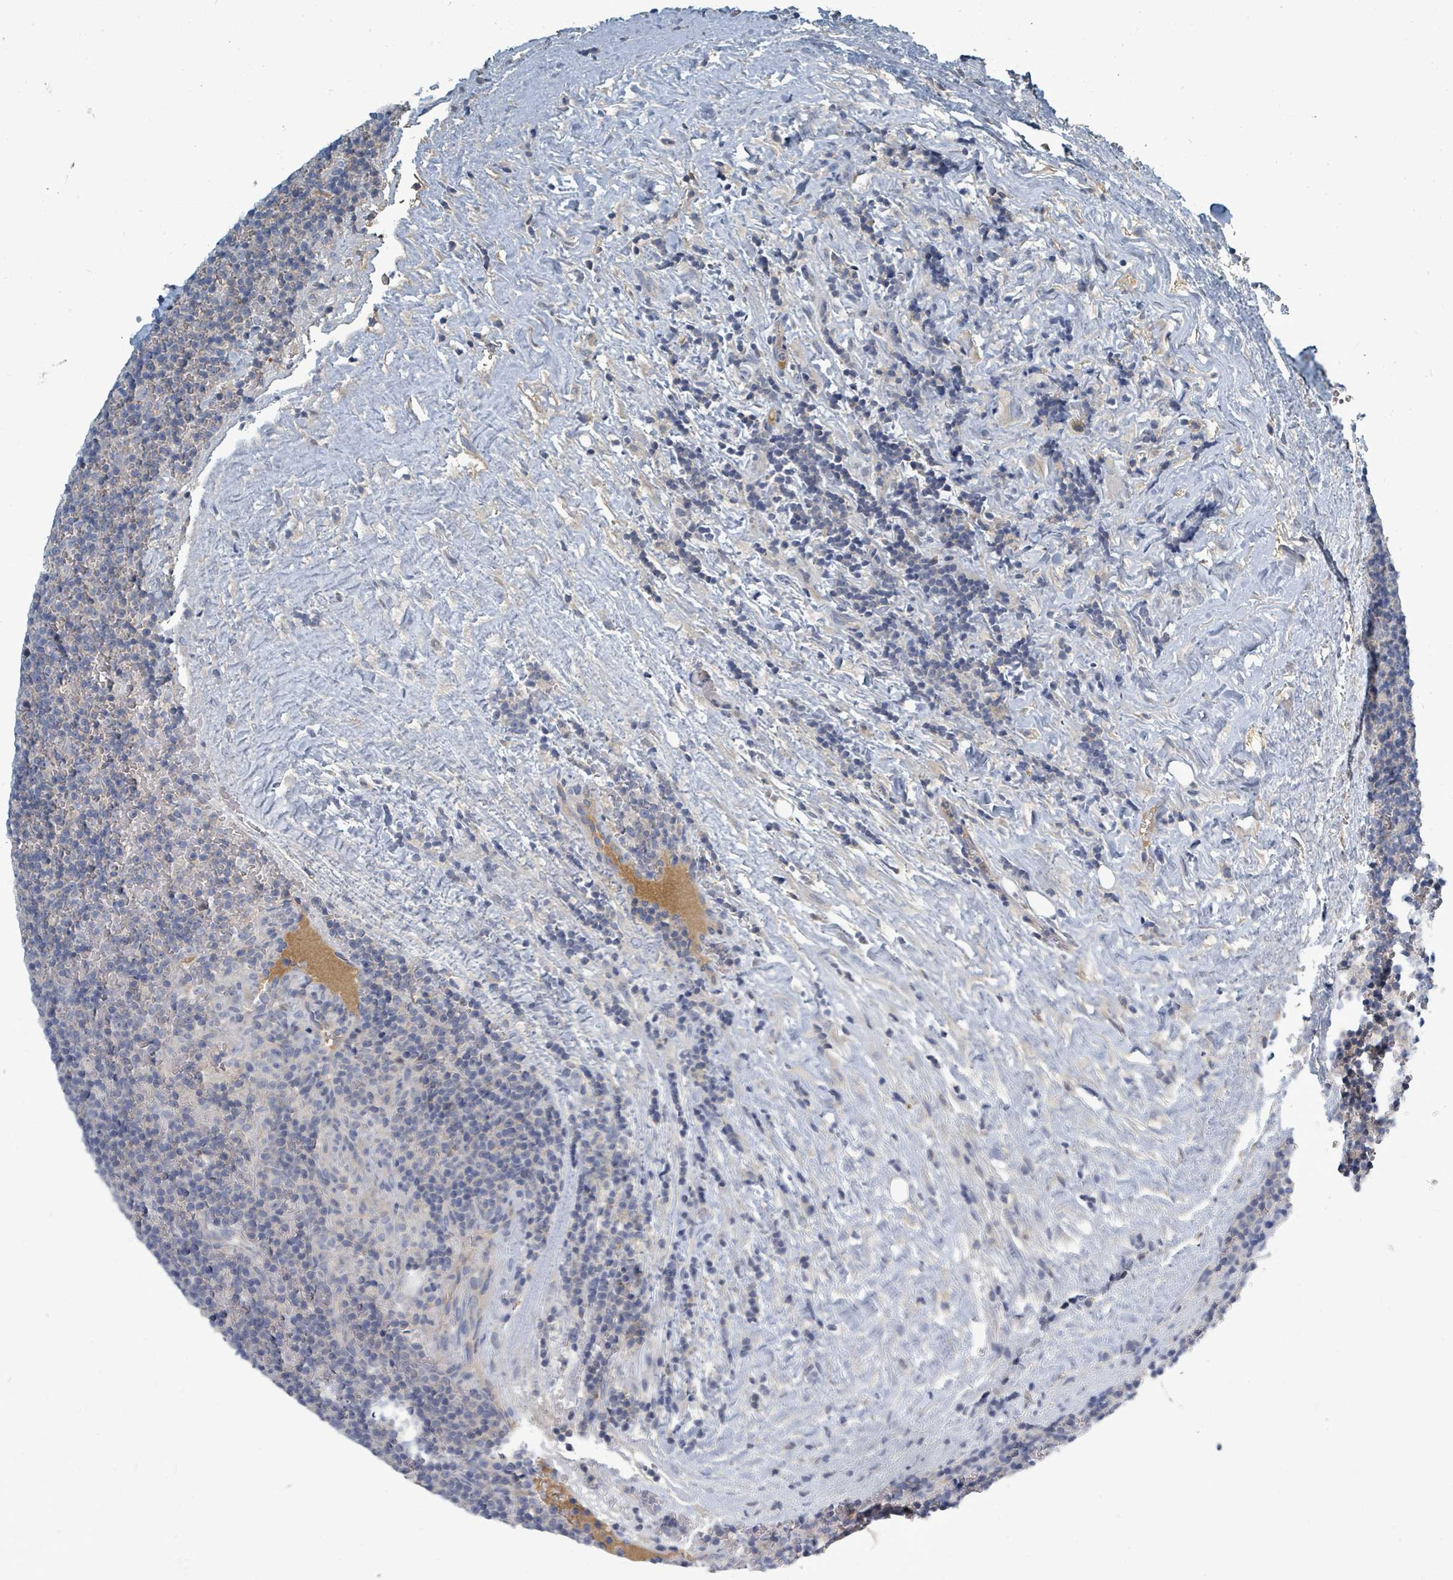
{"staining": {"intensity": "negative", "quantity": "none", "location": "none"}, "tissue": "lymphoma", "cell_type": "Tumor cells", "image_type": "cancer", "snomed": [{"axis": "morphology", "description": "Malignant lymphoma, non-Hodgkin's type, Low grade"}, {"axis": "topography", "description": "Lymph node"}], "caption": "A photomicrograph of human lymphoma is negative for staining in tumor cells. Brightfield microscopy of IHC stained with DAB (brown) and hematoxylin (blue), captured at high magnification.", "gene": "SLC25A23", "patient": {"sex": "female", "age": 67}}